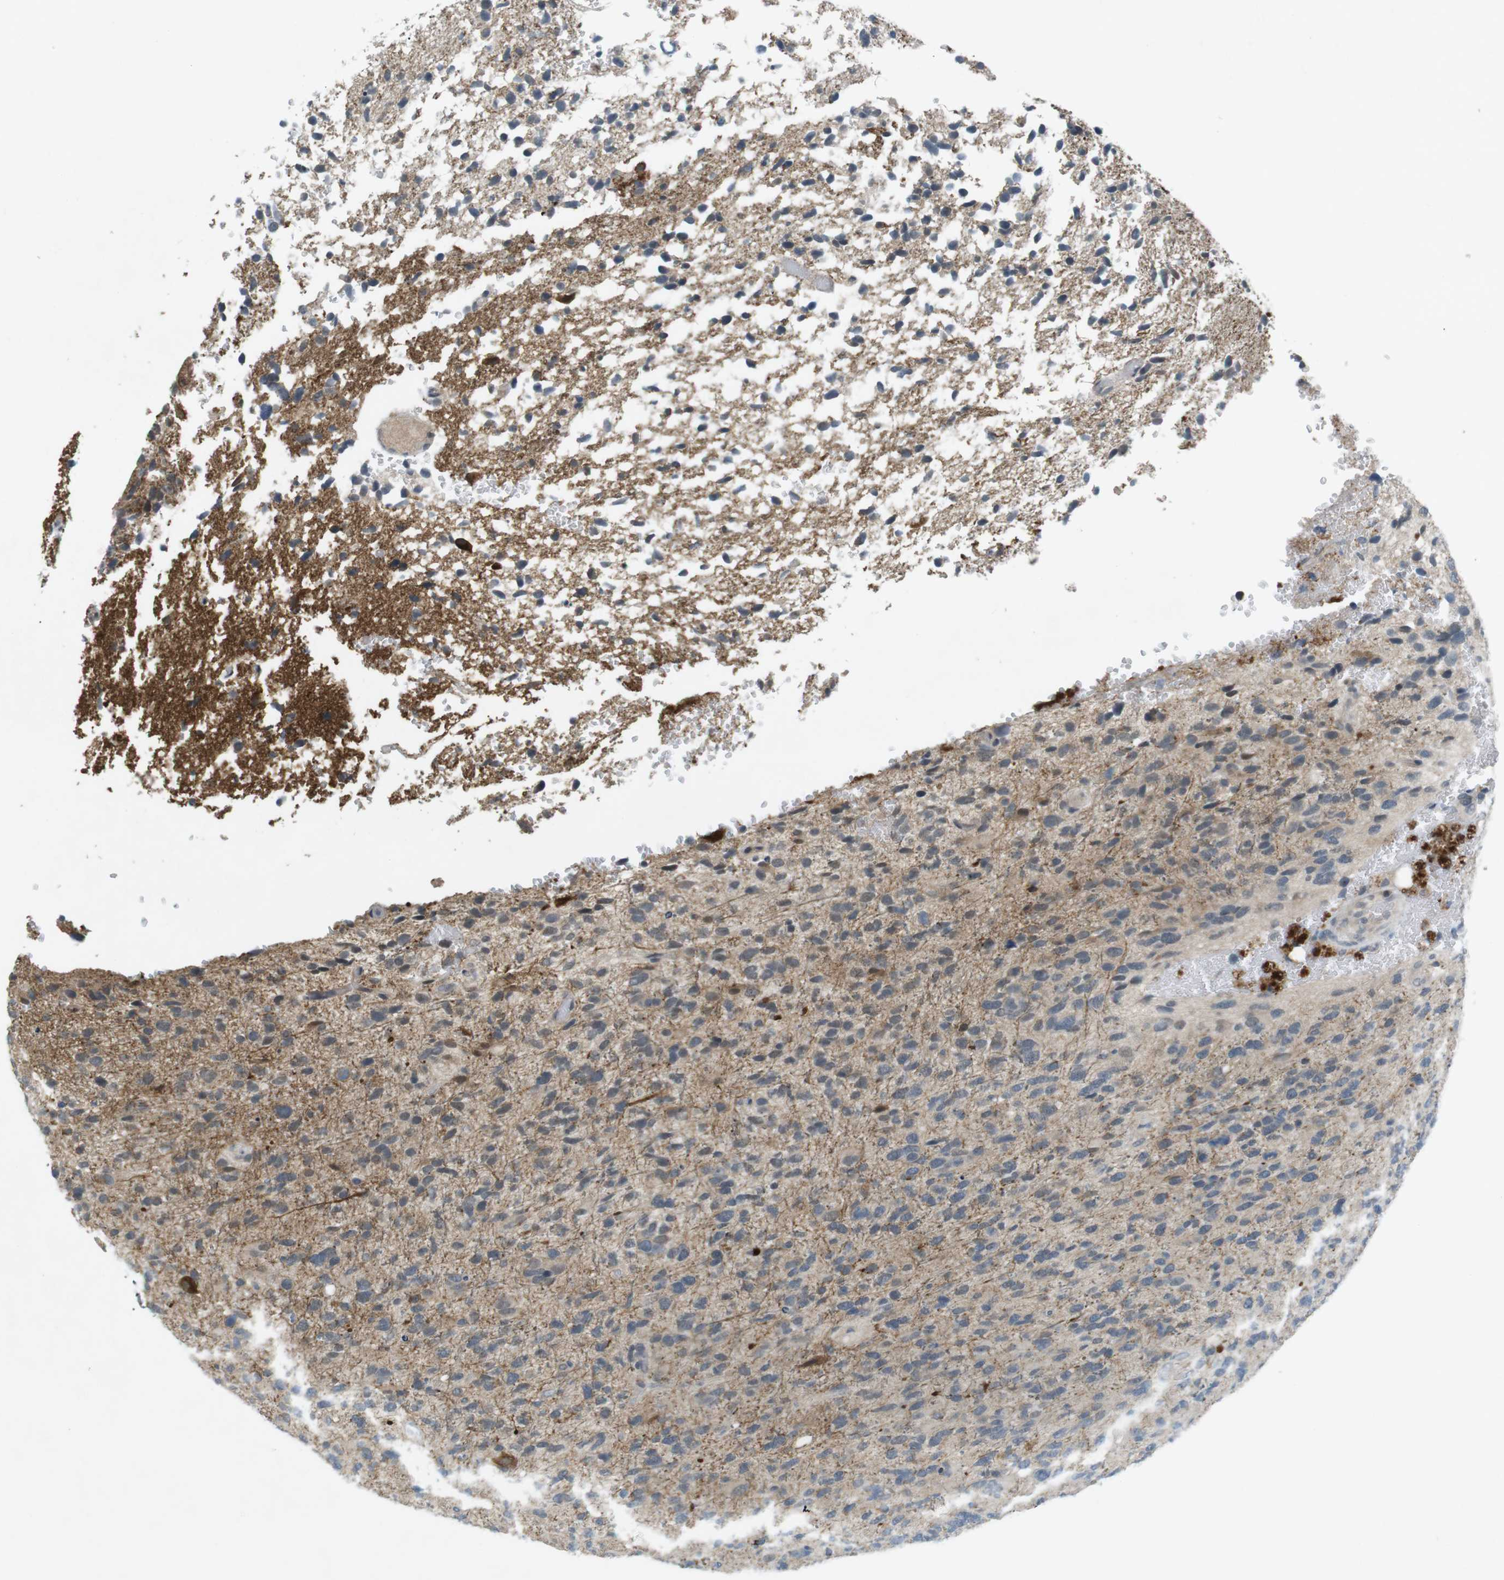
{"staining": {"intensity": "weak", "quantity": "<25%", "location": "cytoplasmic/membranous"}, "tissue": "glioma", "cell_type": "Tumor cells", "image_type": "cancer", "snomed": [{"axis": "morphology", "description": "Glioma, malignant, High grade"}, {"axis": "topography", "description": "Brain"}], "caption": "Malignant glioma (high-grade) was stained to show a protein in brown. There is no significant staining in tumor cells. (DAB (3,3'-diaminobenzidine) immunohistochemistry visualized using brightfield microscopy, high magnification).", "gene": "RTN3", "patient": {"sex": "female", "age": 58}}